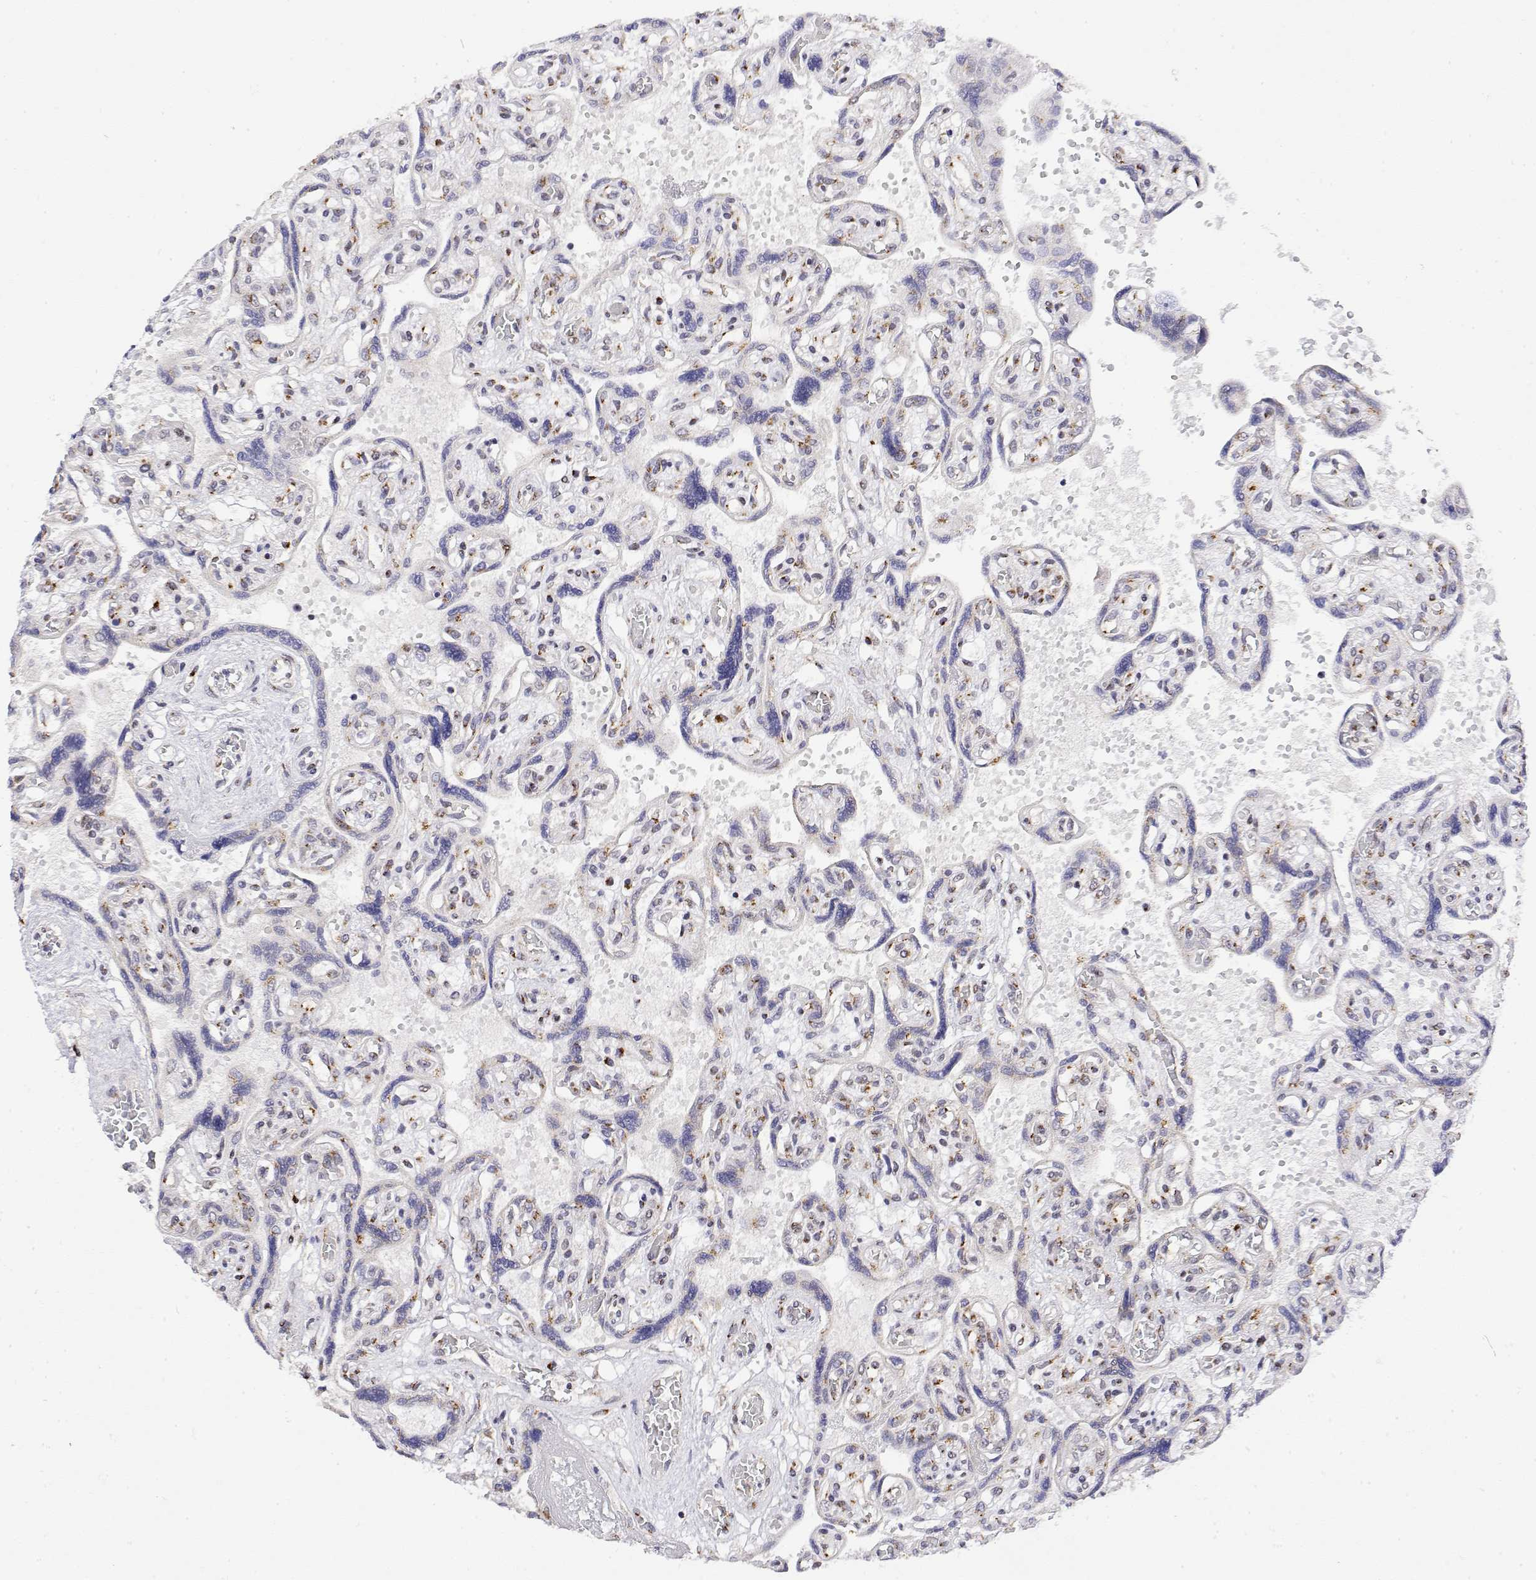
{"staining": {"intensity": "strong", "quantity": ">75%", "location": "cytoplasmic/membranous"}, "tissue": "placenta", "cell_type": "Decidual cells", "image_type": "normal", "snomed": [{"axis": "morphology", "description": "Normal tissue, NOS"}, {"axis": "topography", "description": "Placenta"}], "caption": "Strong cytoplasmic/membranous staining is identified in approximately >75% of decidual cells in unremarkable placenta.", "gene": "YIPF3", "patient": {"sex": "female", "age": 32}}